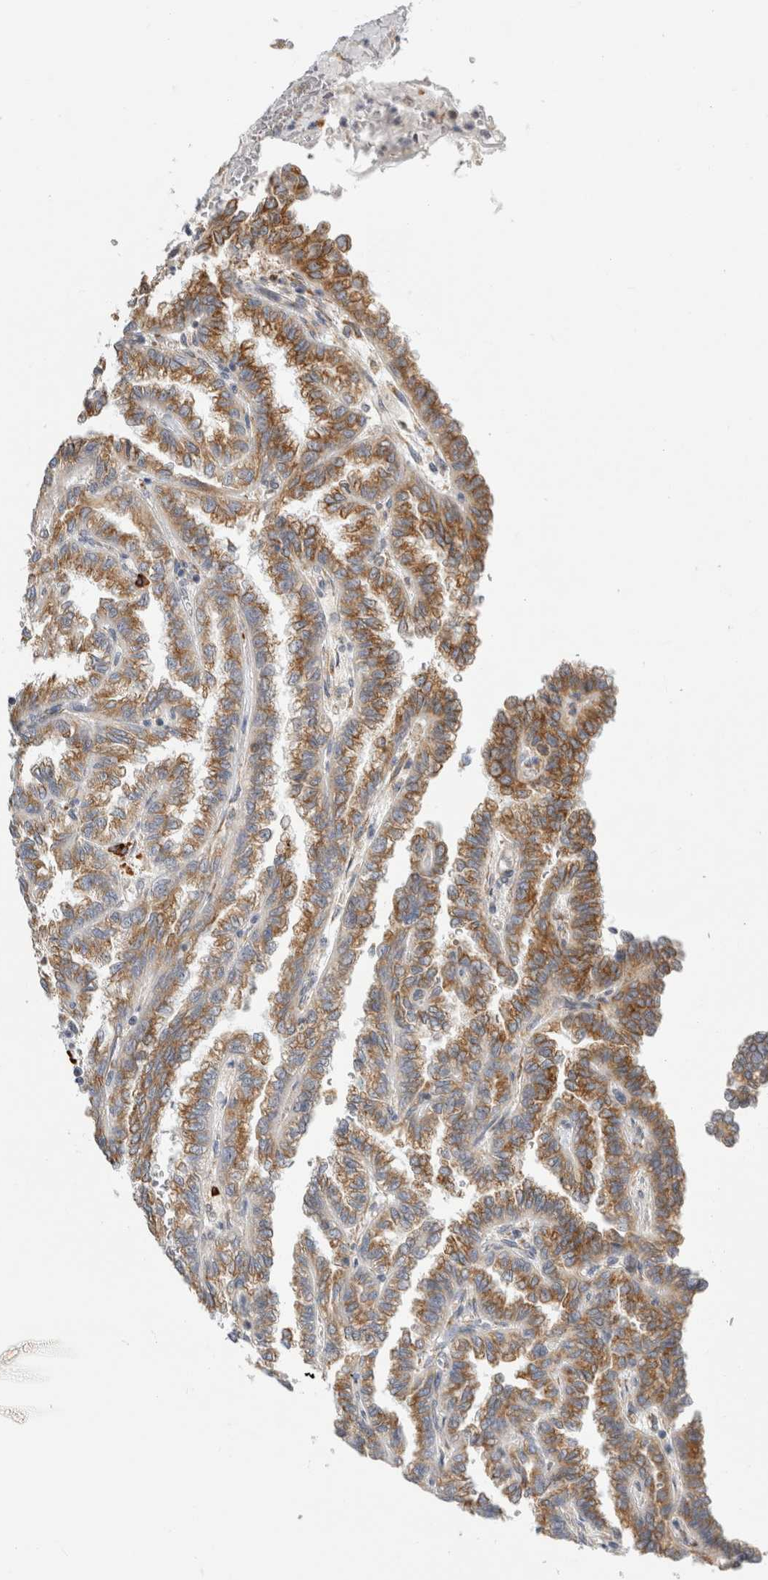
{"staining": {"intensity": "moderate", "quantity": ">75%", "location": "cytoplasmic/membranous"}, "tissue": "renal cancer", "cell_type": "Tumor cells", "image_type": "cancer", "snomed": [{"axis": "morphology", "description": "Inflammation, NOS"}, {"axis": "morphology", "description": "Adenocarcinoma, NOS"}, {"axis": "topography", "description": "Kidney"}], "caption": "Immunohistochemistry (IHC) of human adenocarcinoma (renal) shows medium levels of moderate cytoplasmic/membranous expression in approximately >75% of tumor cells.", "gene": "RPN2", "patient": {"sex": "male", "age": 68}}